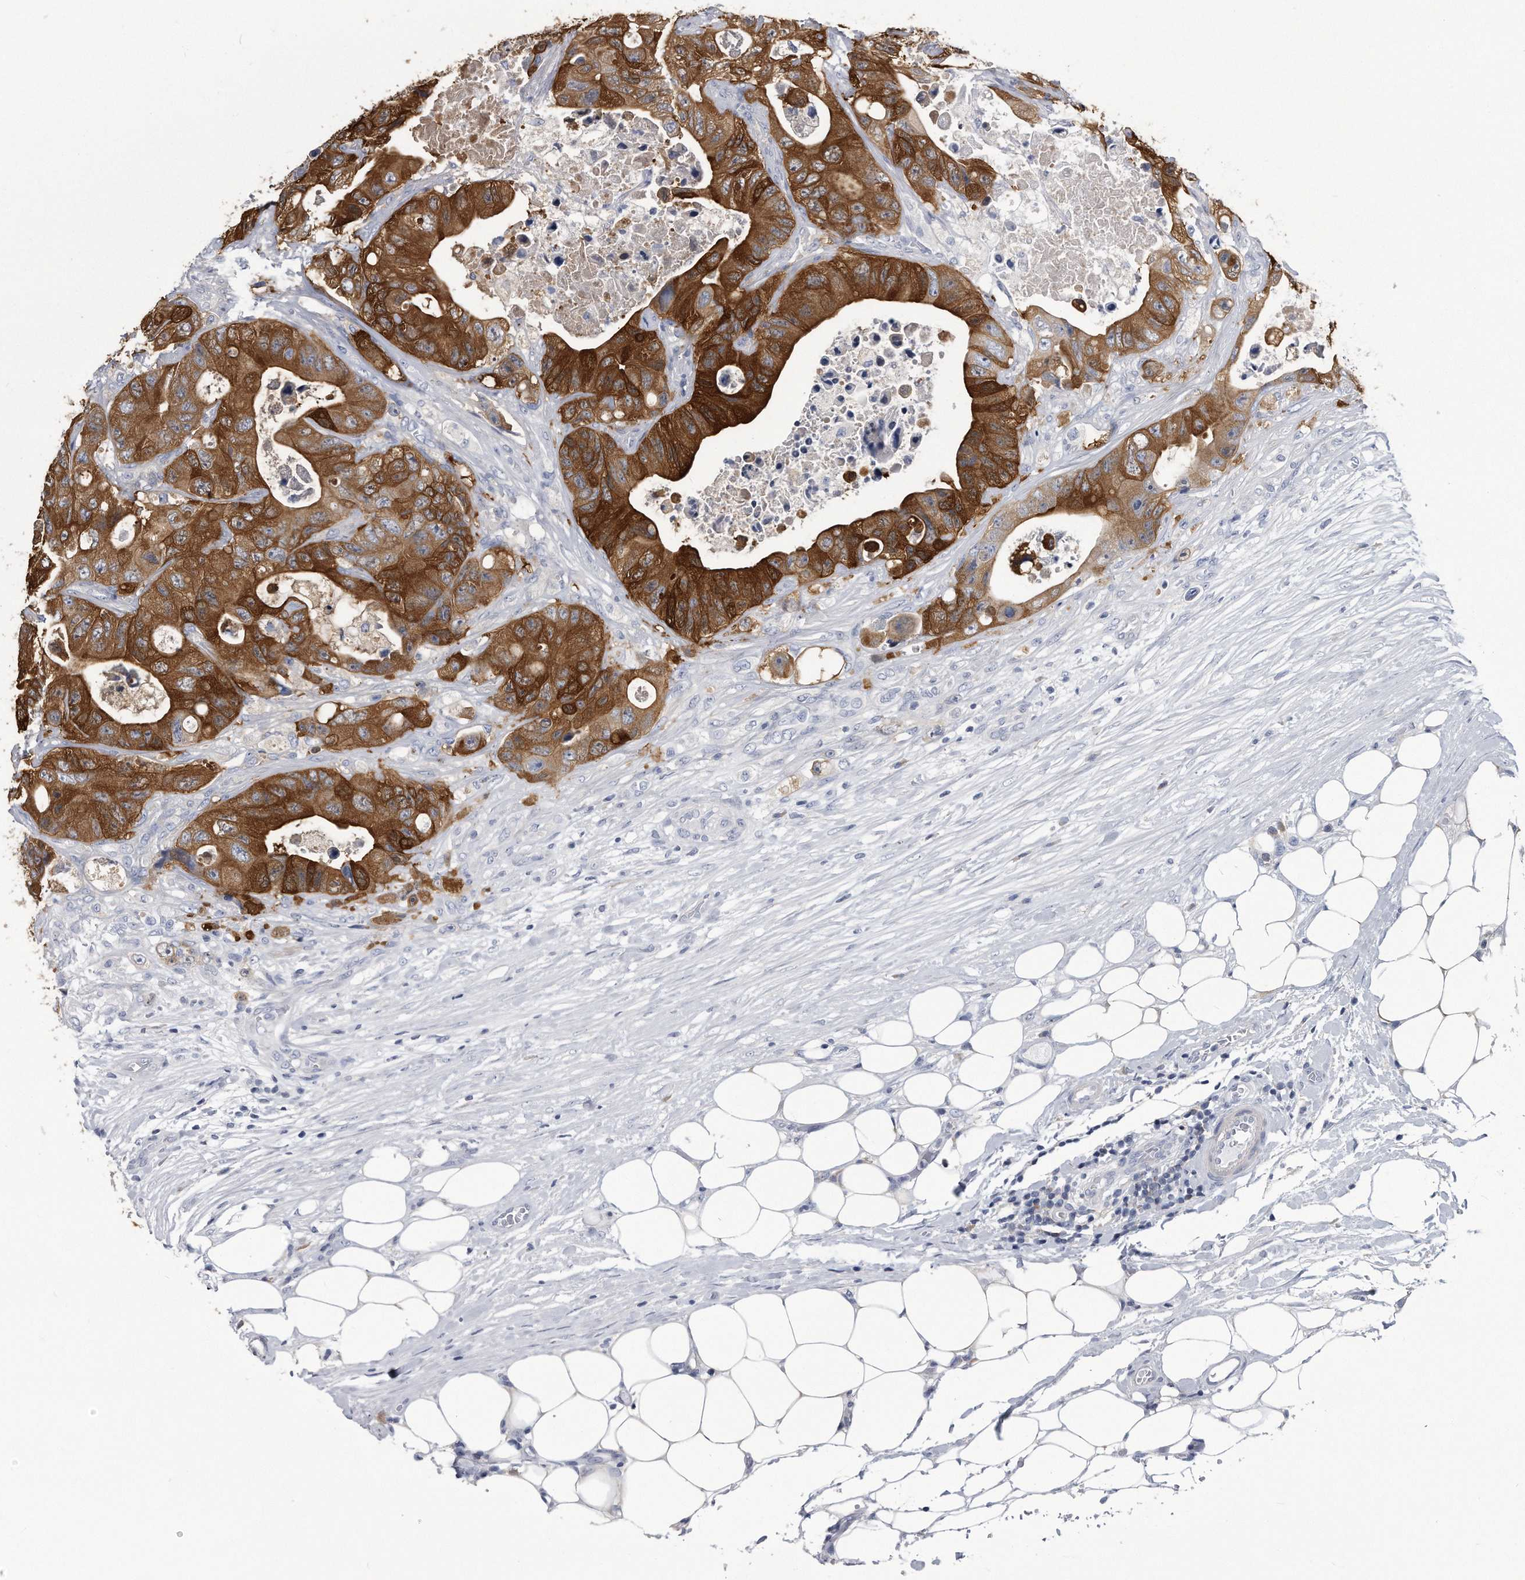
{"staining": {"intensity": "strong", "quantity": ">75%", "location": "cytoplasmic/membranous"}, "tissue": "colorectal cancer", "cell_type": "Tumor cells", "image_type": "cancer", "snomed": [{"axis": "morphology", "description": "Adenocarcinoma, NOS"}, {"axis": "topography", "description": "Colon"}], "caption": "A high-resolution micrograph shows IHC staining of colorectal cancer (adenocarcinoma), which reveals strong cytoplasmic/membranous expression in approximately >75% of tumor cells.", "gene": "PYGB", "patient": {"sex": "female", "age": 46}}